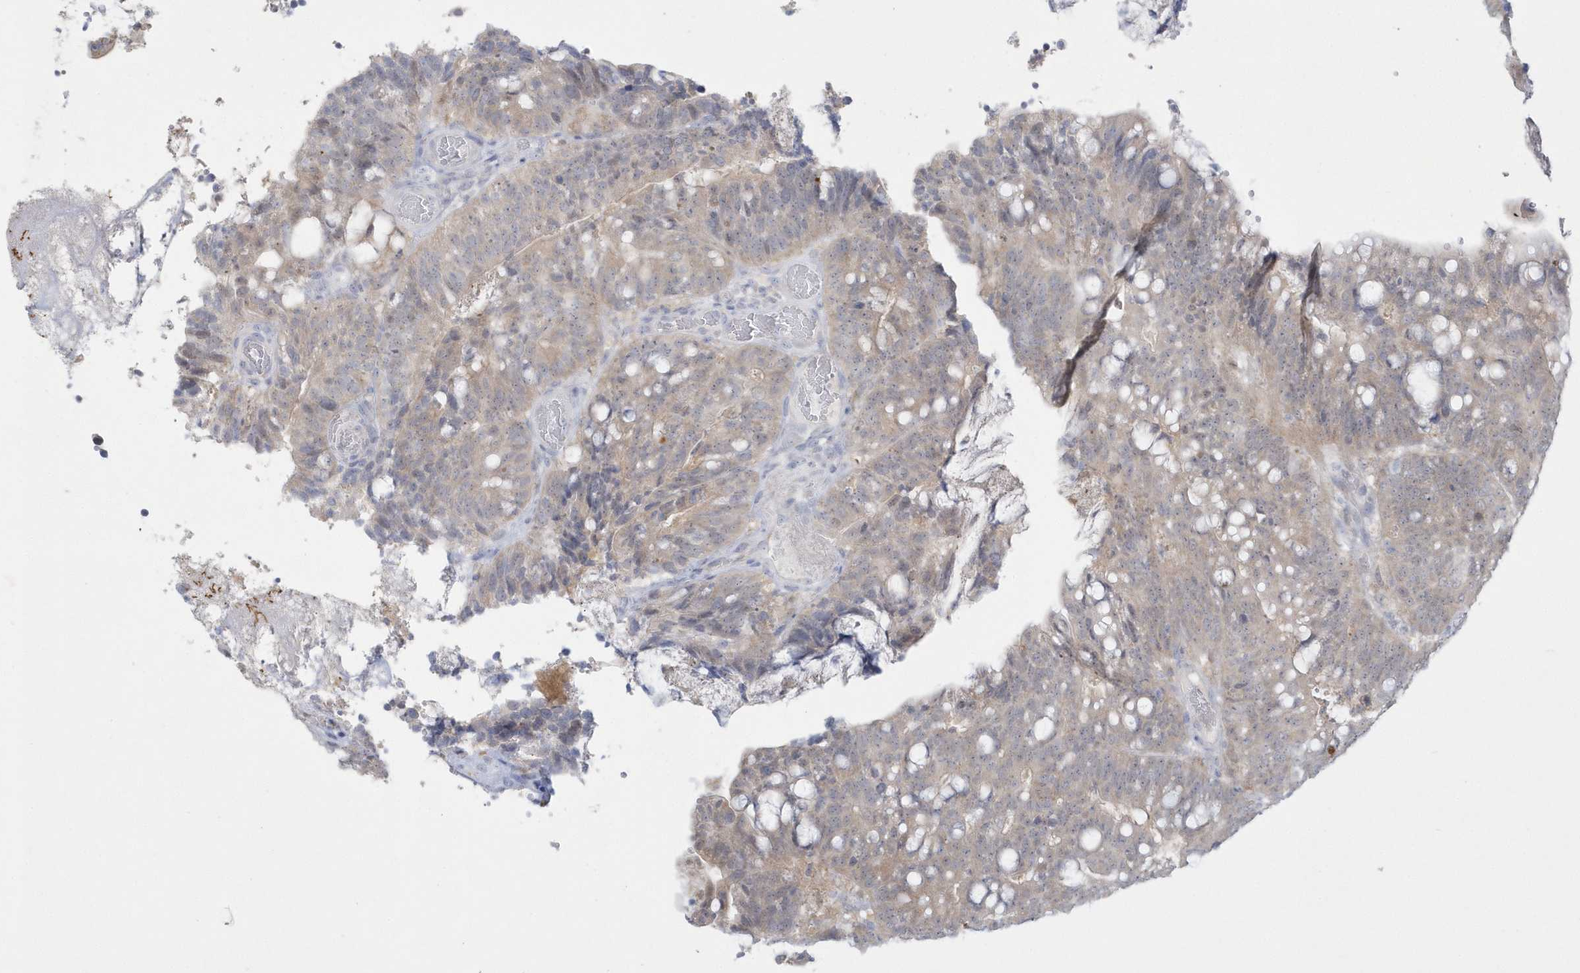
{"staining": {"intensity": "weak", "quantity": "25%-75%", "location": "cytoplasmic/membranous"}, "tissue": "colorectal cancer", "cell_type": "Tumor cells", "image_type": "cancer", "snomed": [{"axis": "morphology", "description": "Adenocarcinoma, NOS"}, {"axis": "topography", "description": "Colon"}], "caption": "A brown stain highlights weak cytoplasmic/membranous staining of a protein in colorectal cancer (adenocarcinoma) tumor cells. Using DAB (3,3'-diaminobenzidine) (brown) and hematoxylin (blue) stains, captured at high magnification using brightfield microscopy.", "gene": "PCBD1", "patient": {"sex": "female", "age": 66}}